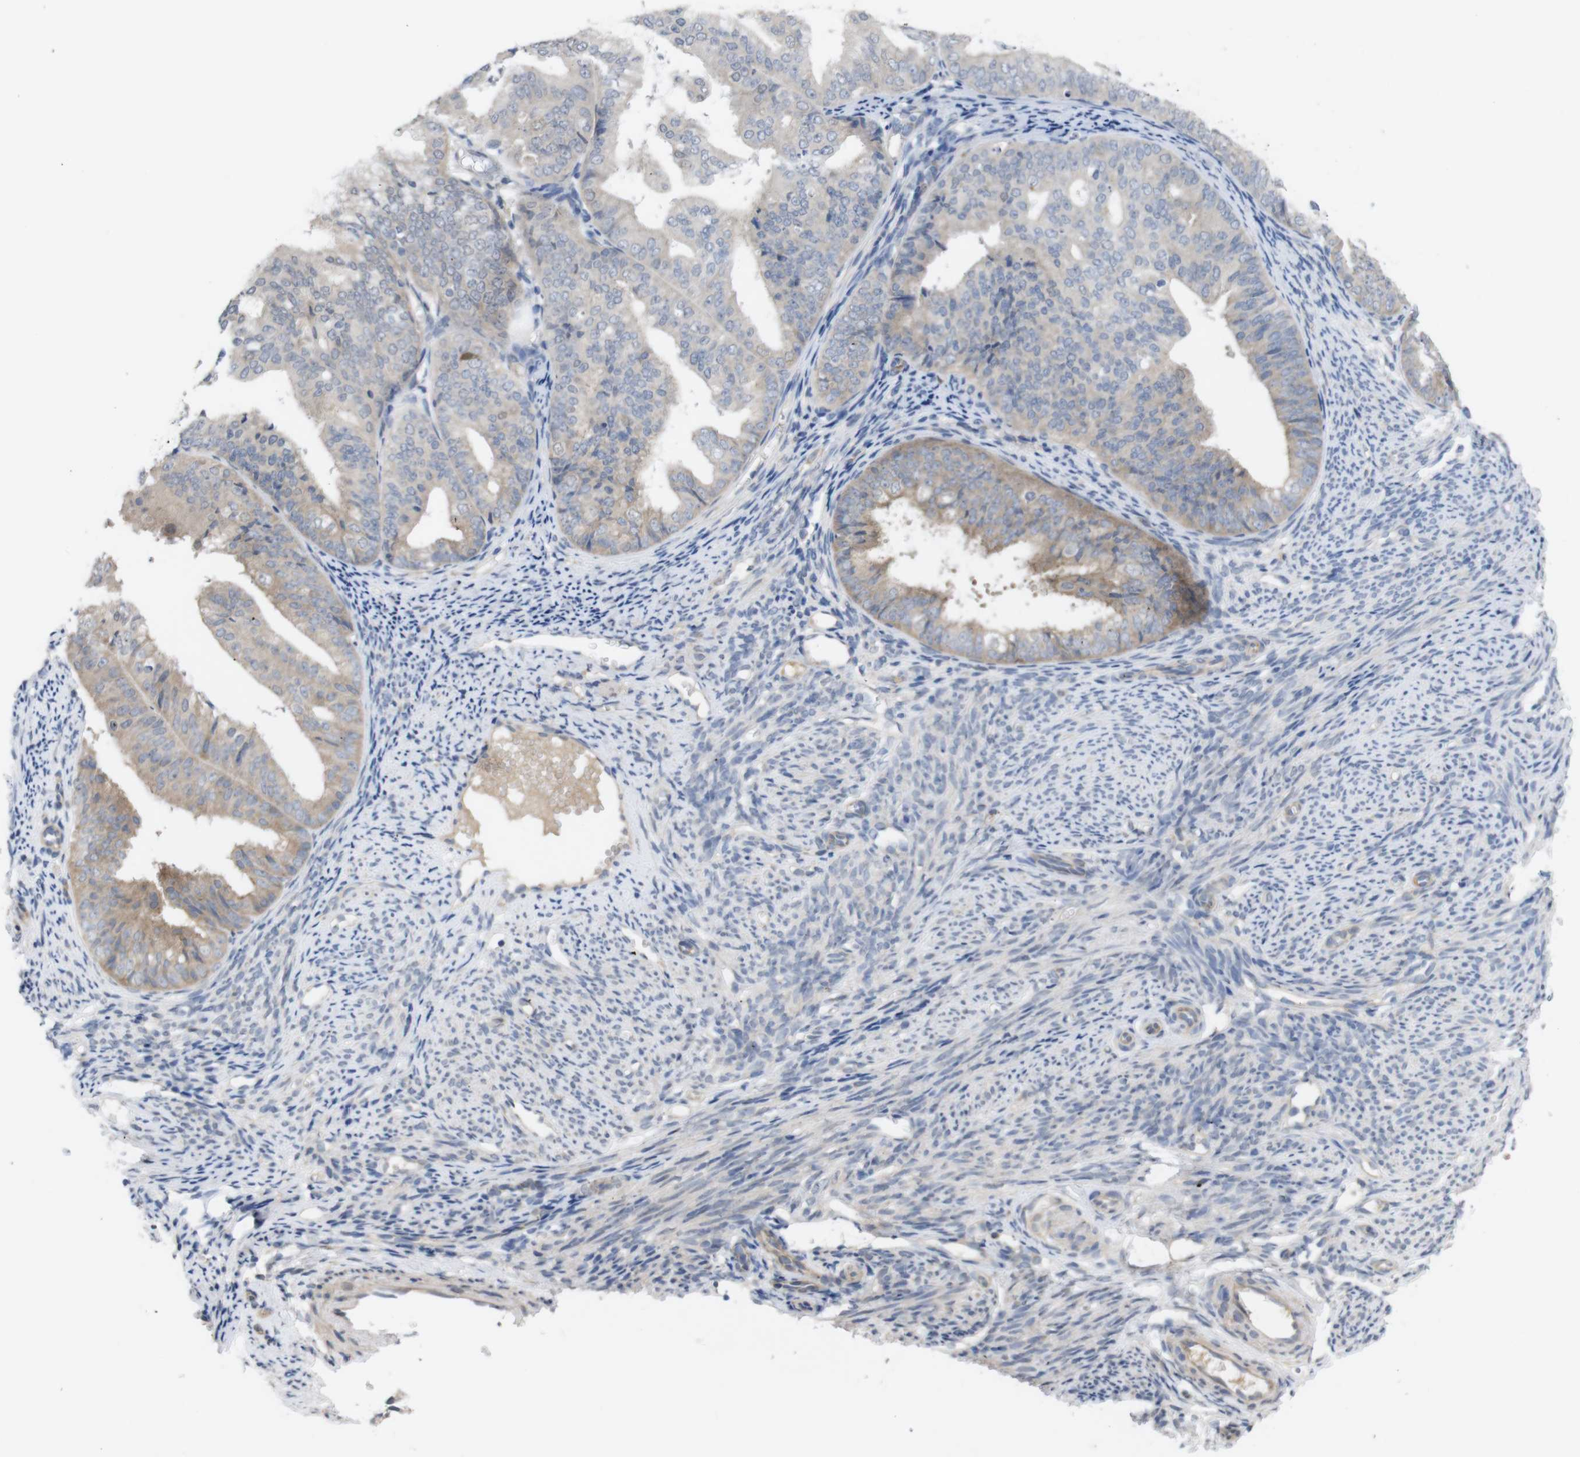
{"staining": {"intensity": "weak", "quantity": "25%-75%", "location": "cytoplasmic/membranous"}, "tissue": "endometrial cancer", "cell_type": "Tumor cells", "image_type": "cancer", "snomed": [{"axis": "morphology", "description": "Adenocarcinoma, NOS"}, {"axis": "topography", "description": "Endometrium"}], "caption": "Protein analysis of endometrial cancer tissue displays weak cytoplasmic/membranous expression in about 25%-75% of tumor cells. Ihc stains the protein of interest in brown and the nuclei are stained blue.", "gene": "BCAR3", "patient": {"sex": "female", "age": 63}}